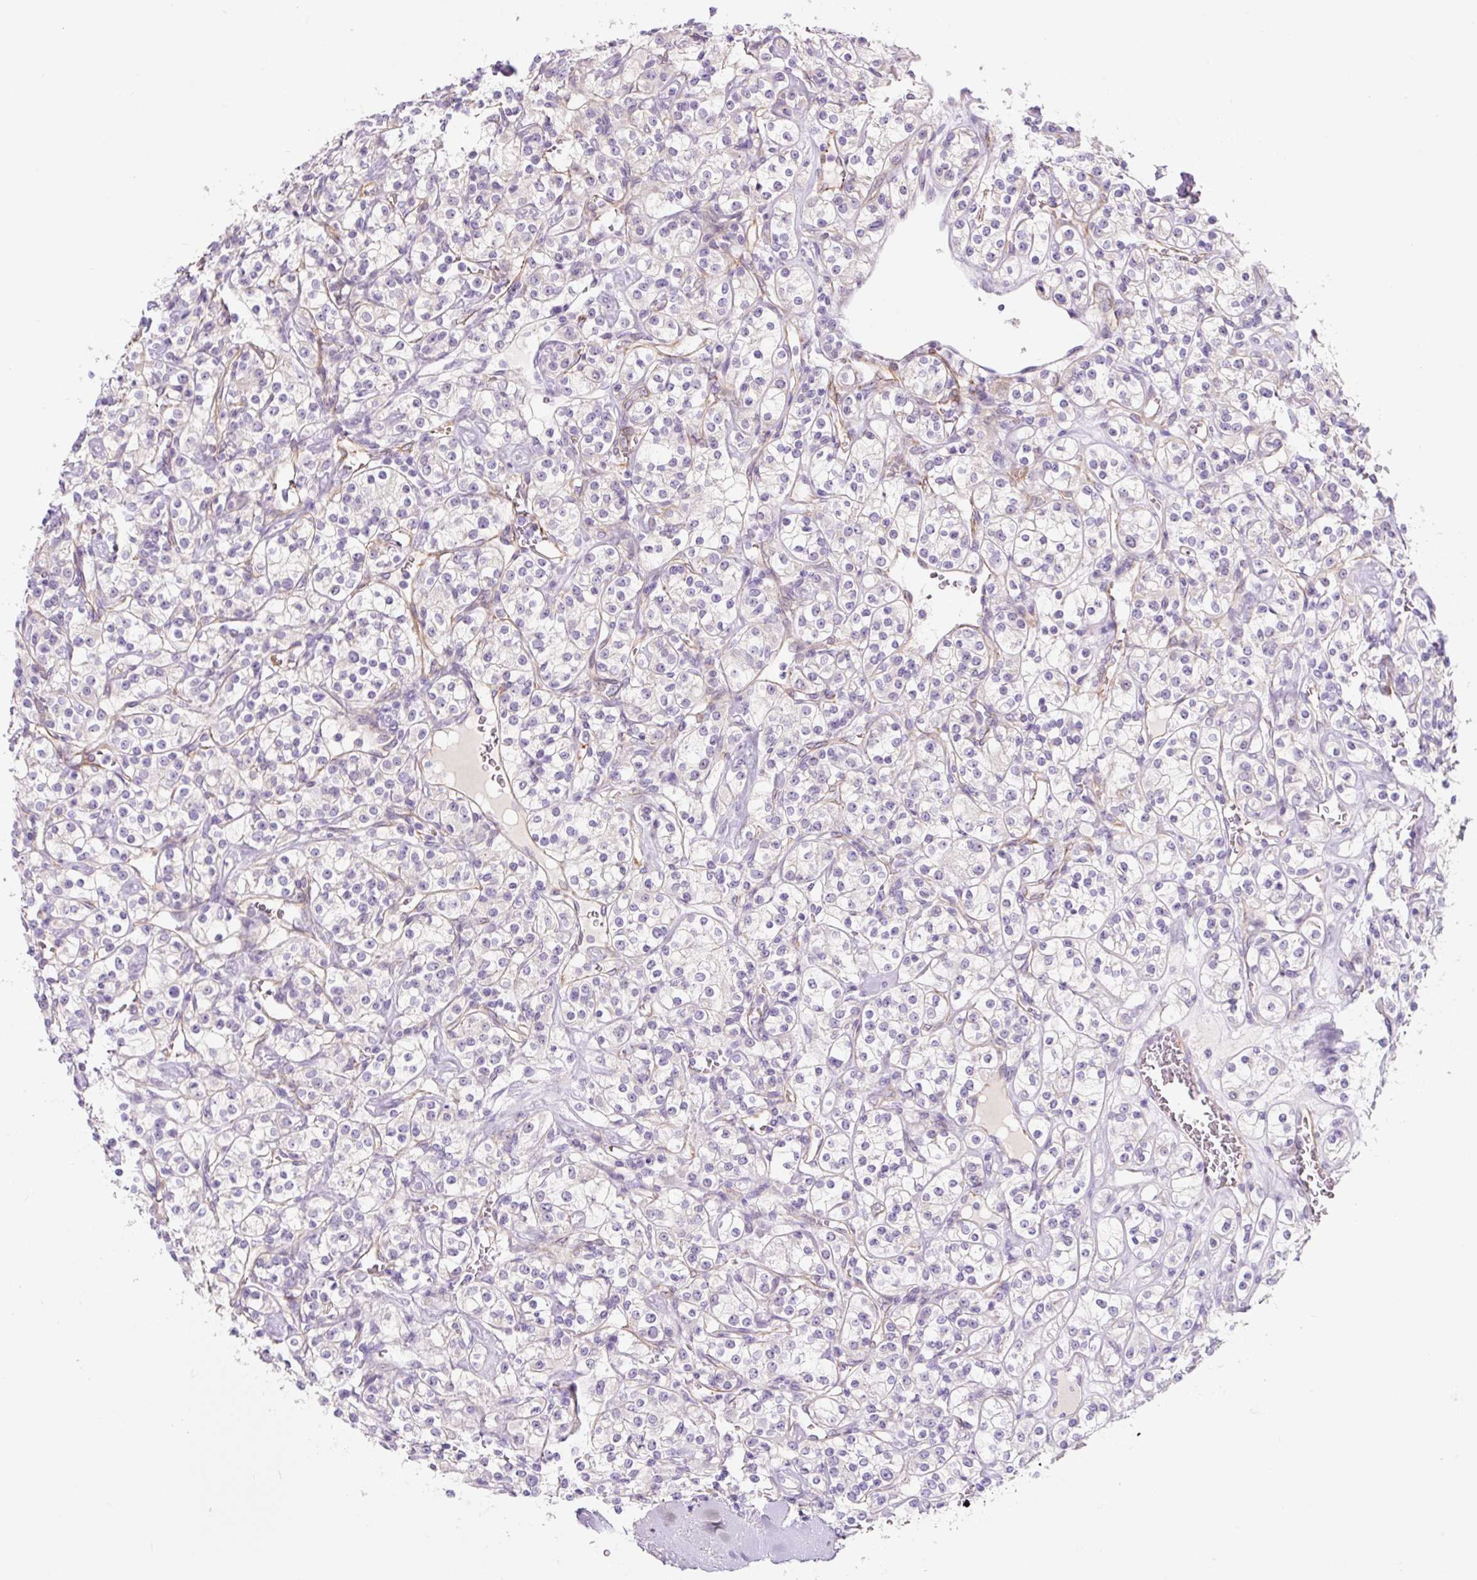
{"staining": {"intensity": "negative", "quantity": "none", "location": "none"}, "tissue": "renal cancer", "cell_type": "Tumor cells", "image_type": "cancer", "snomed": [{"axis": "morphology", "description": "Adenocarcinoma, NOS"}, {"axis": "topography", "description": "Kidney"}], "caption": "IHC image of renal adenocarcinoma stained for a protein (brown), which shows no expression in tumor cells.", "gene": "CCL25", "patient": {"sex": "male", "age": 77}}